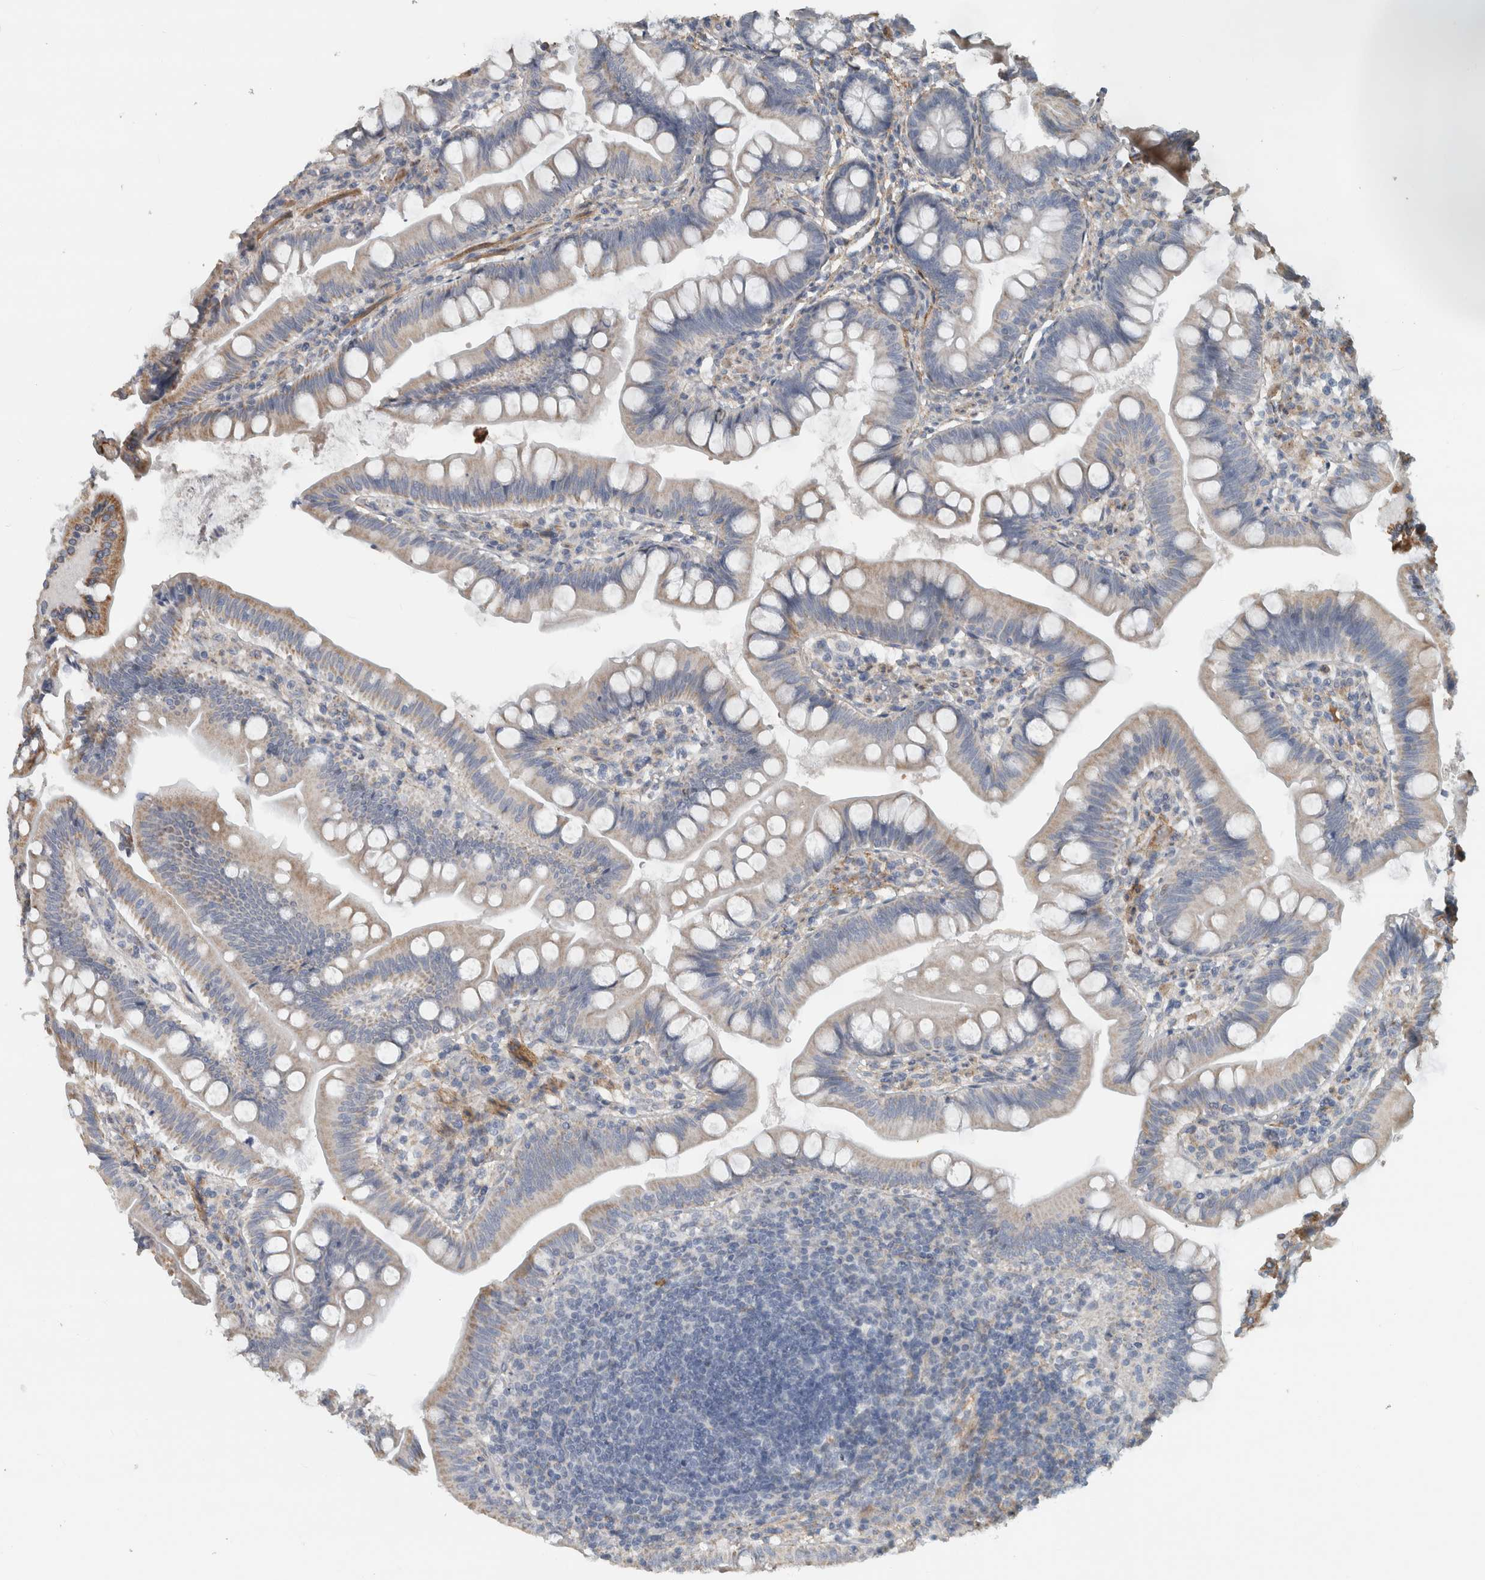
{"staining": {"intensity": "moderate", "quantity": "<25%", "location": "cytoplasmic/membranous"}, "tissue": "small intestine", "cell_type": "Glandular cells", "image_type": "normal", "snomed": [{"axis": "morphology", "description": "Normal tissue, NOS"}, {"axis": "topography", "description": "Small intestine"}], "caption": "A low amount of moderate cytoplasmic/membranous positivity is present in approximately <25% of glandular cells in benign small intestine.", "gene": "FN1", "patient": {"sex": "male", "age": 7}}